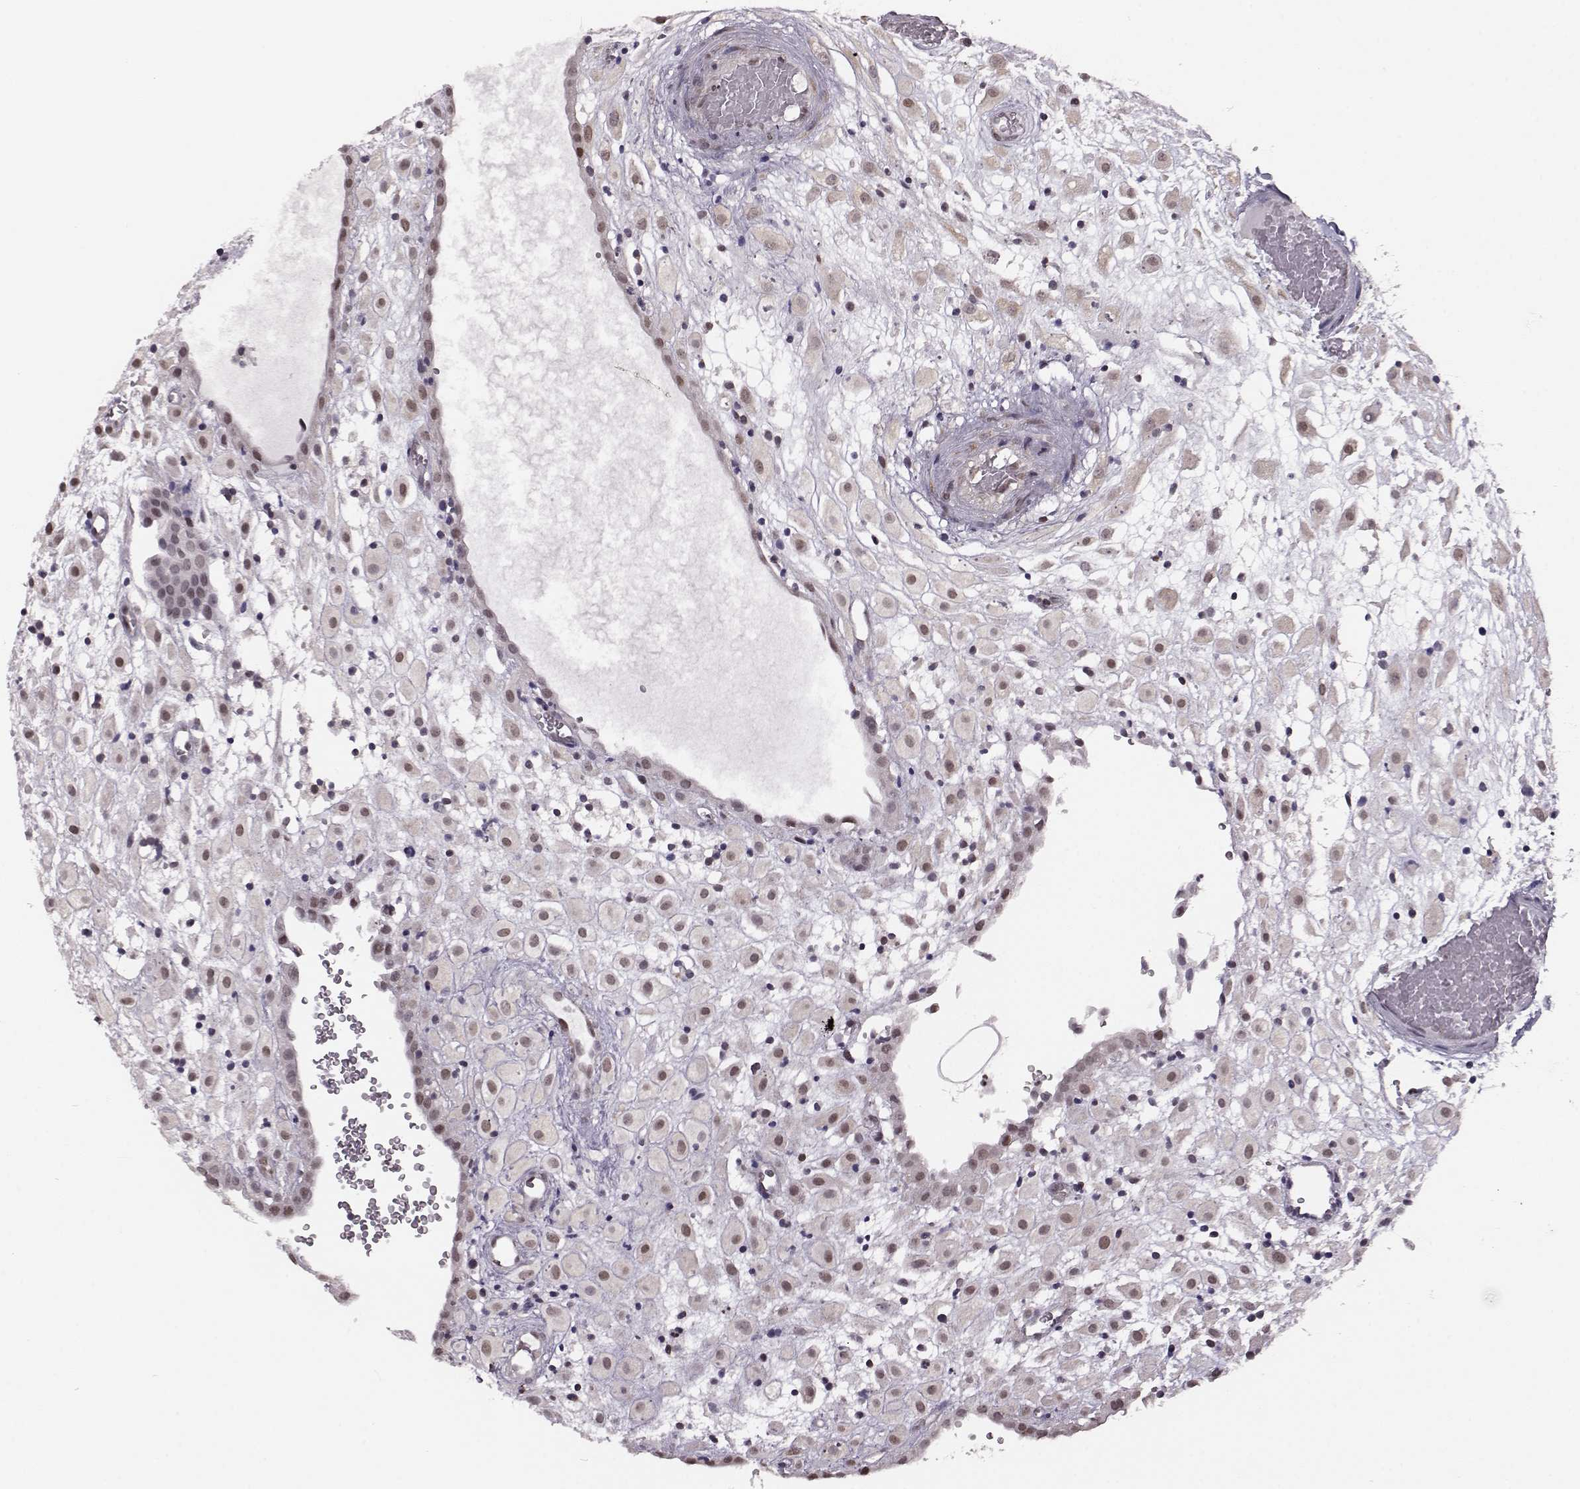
{"staining": {"intensity": "weak", "quantity": "25%-75%", "location": "nuclear"}, "tissue": "placenta", "cell_type": "Decidual cells", "image_type": "normal", "snomed": [{"axis": "morphology", "description": "Normal tissue, NOS"}, {"axis": "topography", "description": "Placenta"}], "caption": "Brown immunohistochemical staining in unremarkable human placenta exhibits weak nuclear positivity in about 25%-75% of decidual cells.", "gene": "KLF6", "patient": {"sex": "female", "age": 24}}